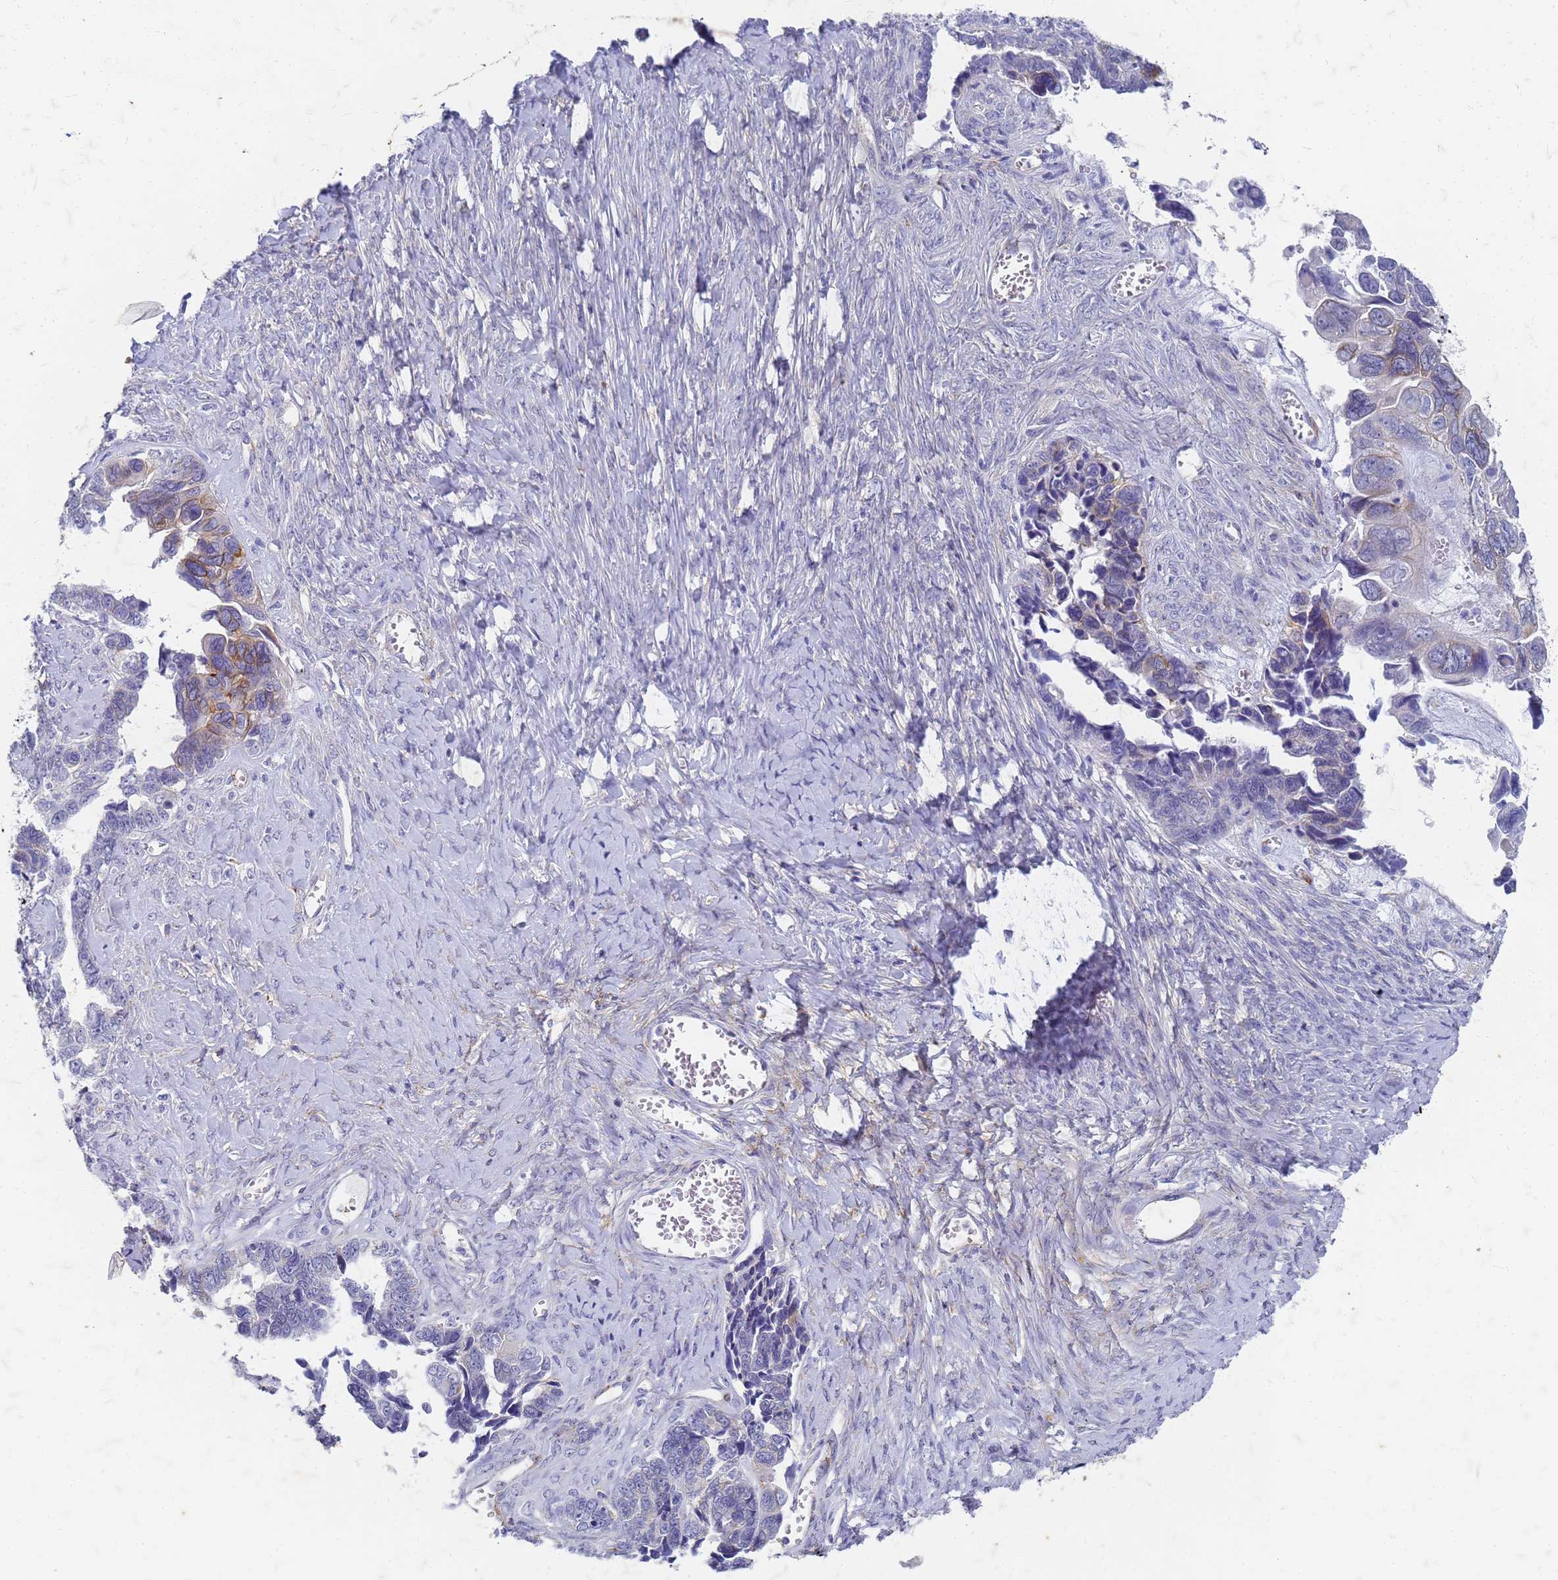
{"staining": {"intensity": "moderate", "quantity": "<25%", "location": "cytoplasmic/membranous"}, "tissue": "ovarian cancer", "cell_type": "Tumor cells", "image_type": "cancer", "snomed": [{"axis": "morphology", "description": "Cystadenocarcinoma, serous, NOS"}, {"axis": "topography", "description": "Ovary"}], "caption": "IHC (DAB) staining of human ovarian cancer exhibits moderate cytoplasmic/membranous protein staining in approximately <25% of tumor cells. (DAB (3,3'-diaminobenzidine) = brown stain, brightfield microscopy at high magnification).", "gene": "TRIM64B", "patient": {"sex": "female", "age": 79}}